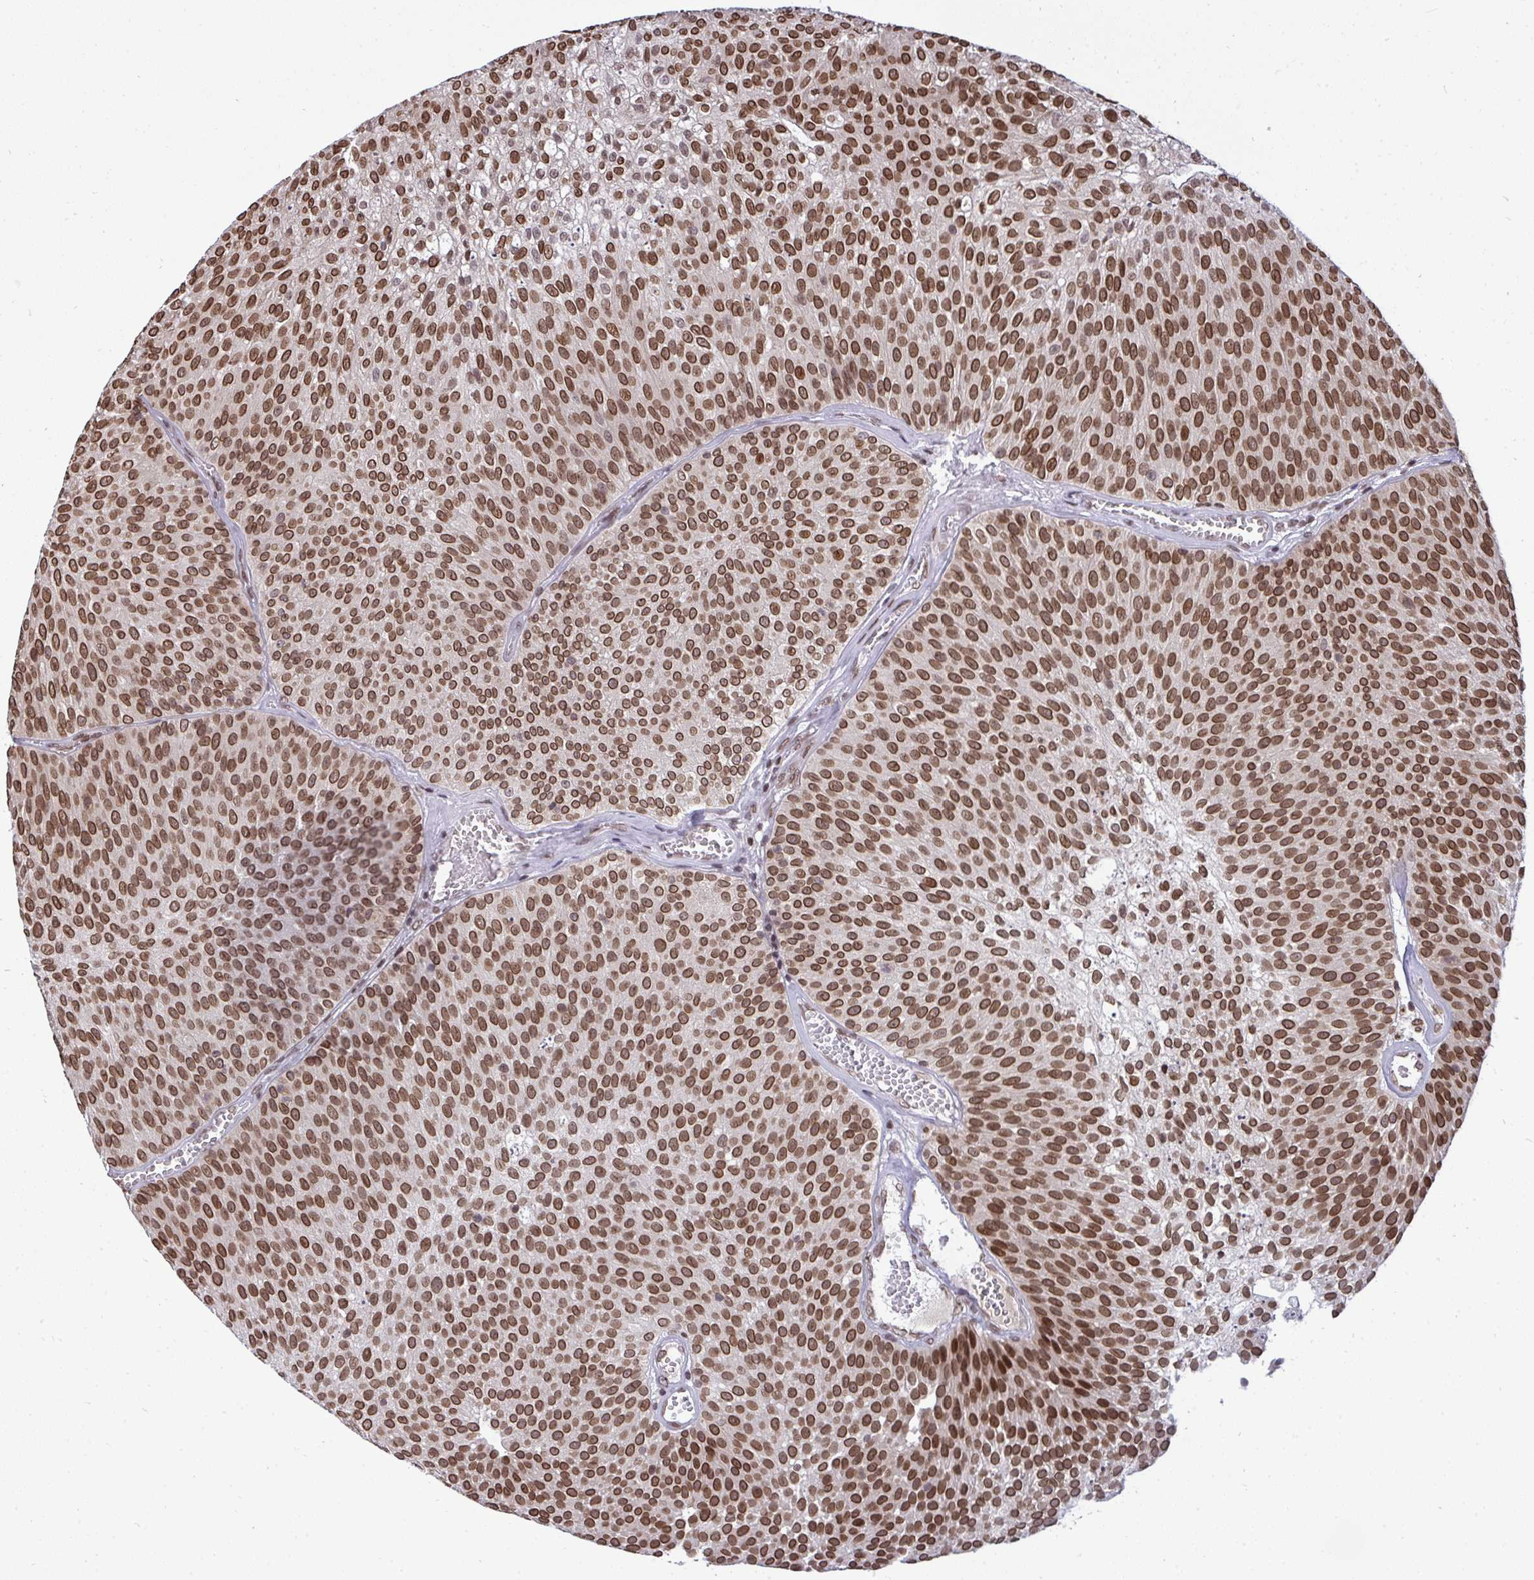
{"staining": {"intensity": "moderate", "quantity": ">75%", "location": "nuclear"}, "tissue": "urothelial cancer", "cell_type": "Tumor cells", "image_type": "cancer", "snomed": [{"axis": "morphology", "description": "Urothelial carcinoma, Low grade"}, {"axis": "topography", "description": "Urinary bladder"}], "caption": "Brown immunohistochemical staining in urothelial cancer shows moderate nuclear staining in about >75% of tumor cells. The staining was performed using DAB, with brown indicating positive protein expression. Nuclei are stained blue with hematoxylin.", "gene": "JPT1", "patient": {"sex": "female", "age": 79}}